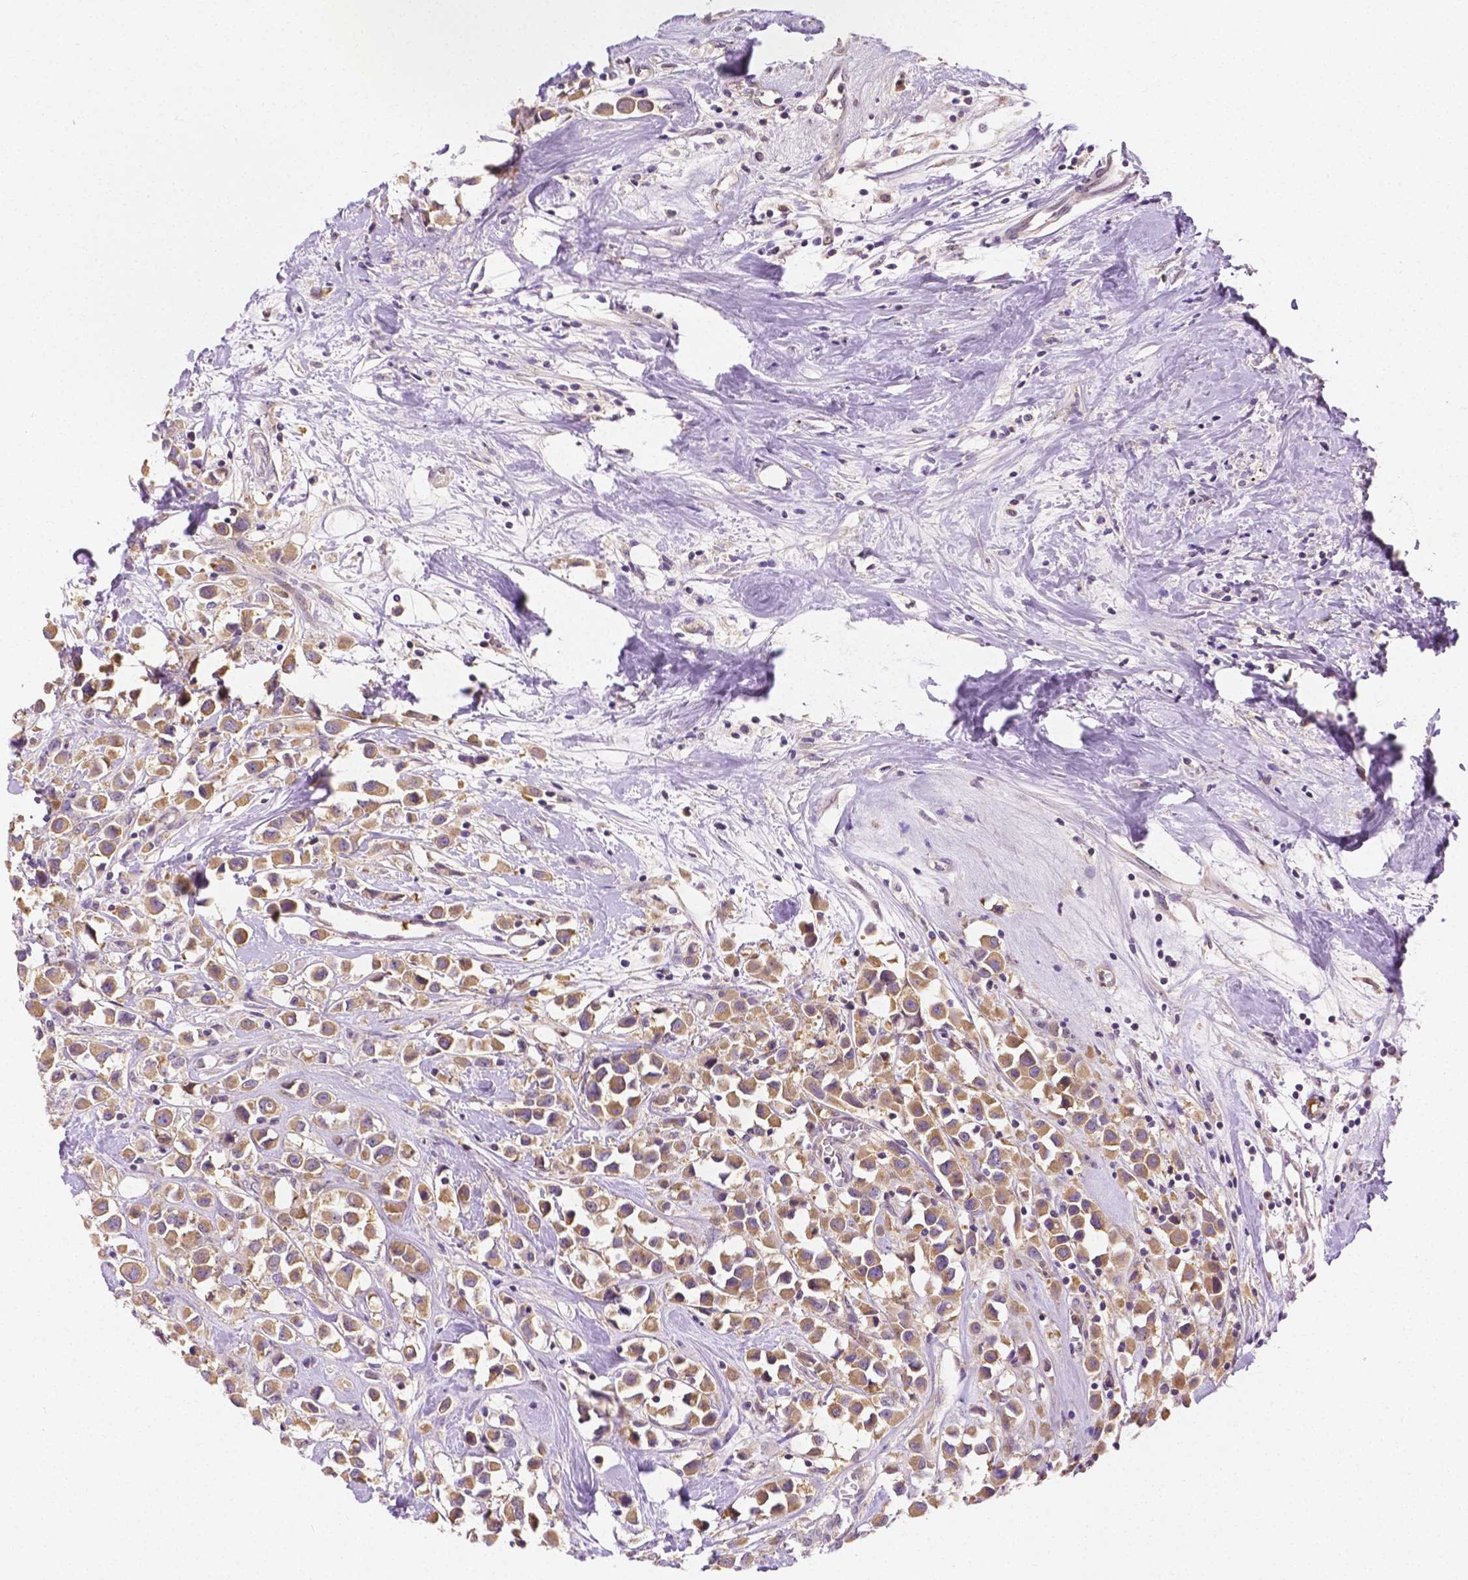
{"staining": {"intensity": "weak", "quantity": ">75%", "location": "cytoplasmic/membranous"}, "tissue": "breast cancer", "cell_type": "Tumor cells", "image_type": "cancer", "snomed": [{"axis": "morphology", "description": "Duct carcinoma"}, {"axis": "topography", "description": "Breast"}], "caption": "Weak cytoplasmic/membranous protein positivity is appreciated in approximately >75% of tumor cells in breast intraductal carcinoma.", "gene": "ZNRD2", "patient": {"sex": "female", "age": 61}}